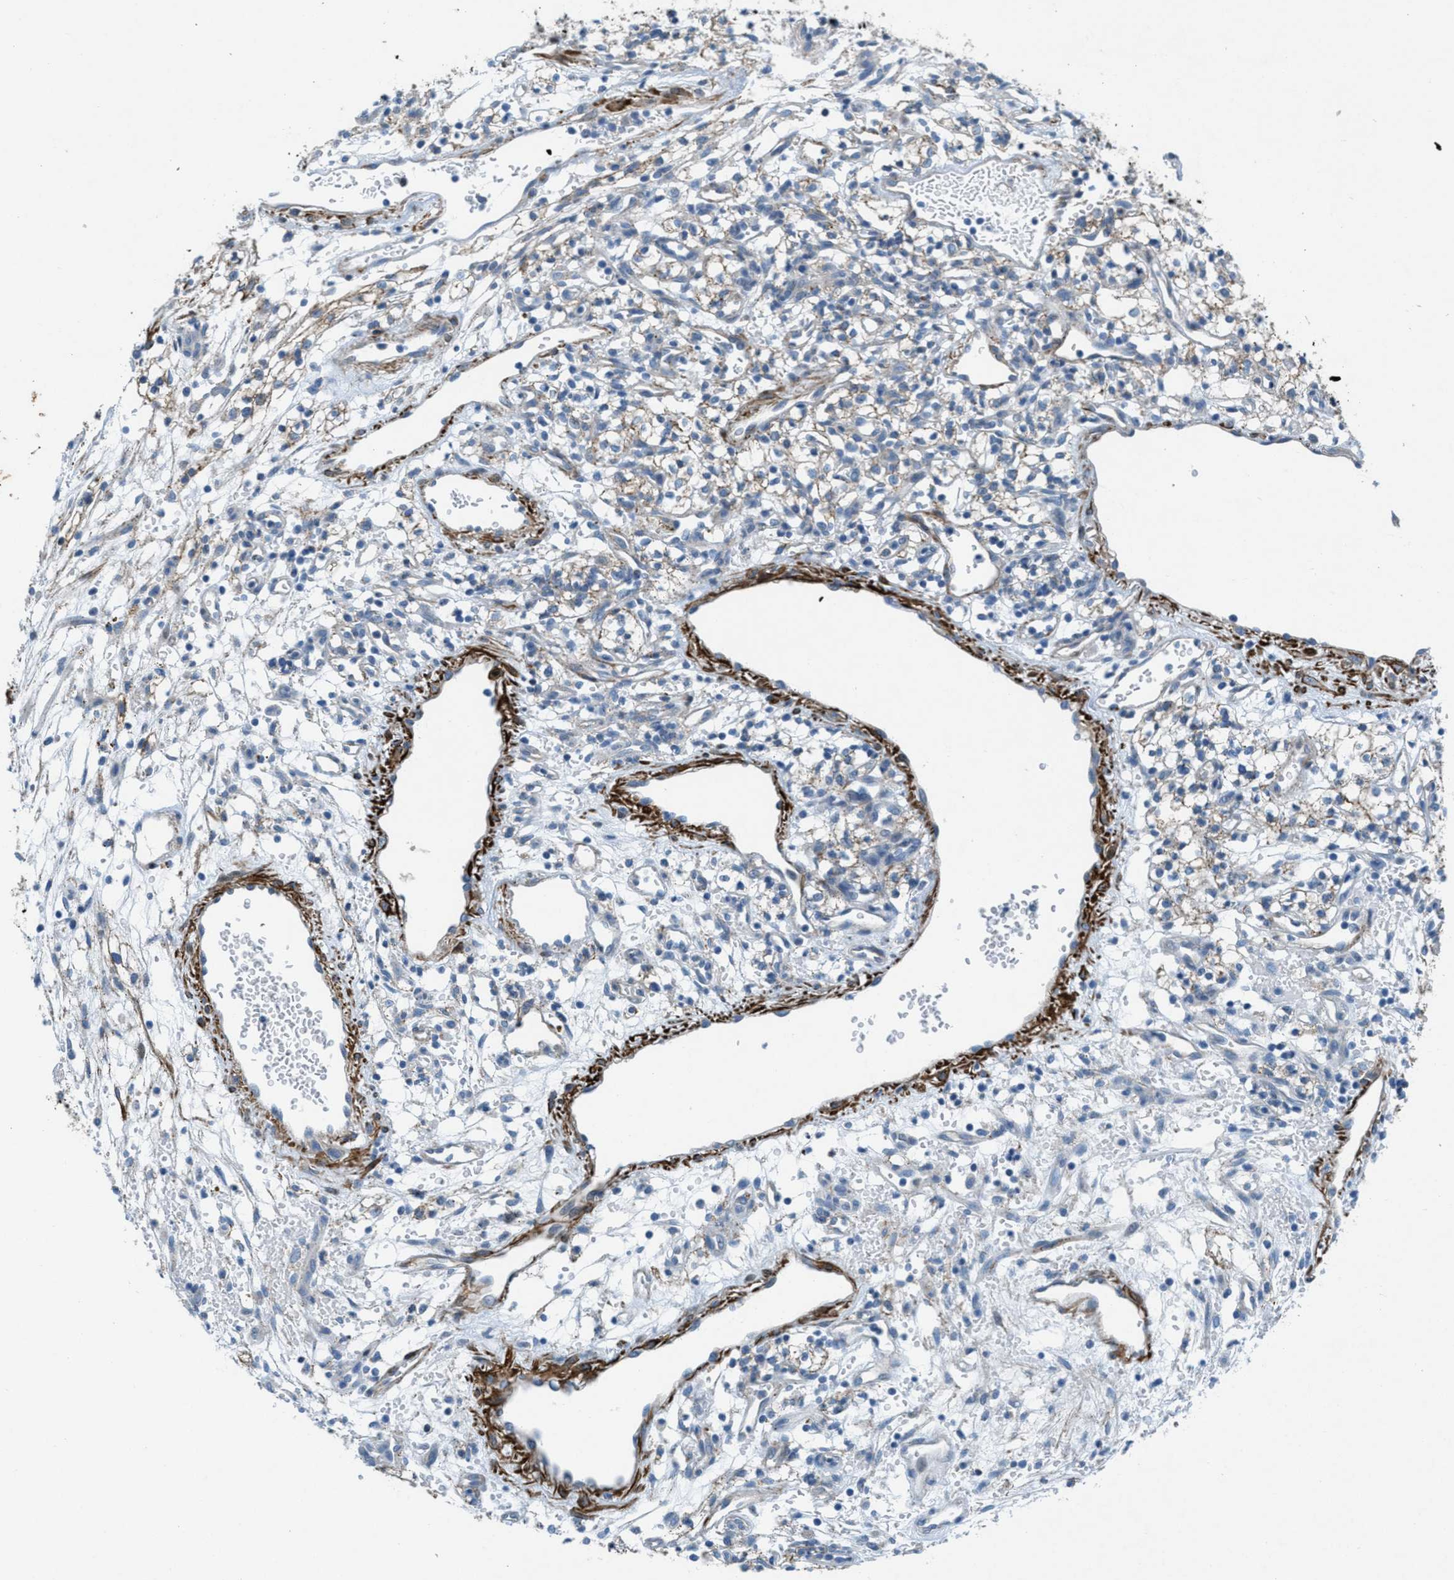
{"staining": {"intensity": "weak", "quantity": "<25%", "location": "cytoplasmic/membranous"}, "tissue": "renal cancer", "cell_type": "Tumor cells", "image_type": "cancer", "snomed": [{"axis": "morphology", "description": "Adenocarcinoma, NOS"}, {"axis": "topography", "description": "Kidney"}], "caption": "Immunohistochemistry (IHC) of renal cancer displays no positivity in tumor cells. (DAB immunohistochemistry with hematoxylin counter stain).", "gene": "MFSD13A", "patient": {"sex": "male", "age": 59}}